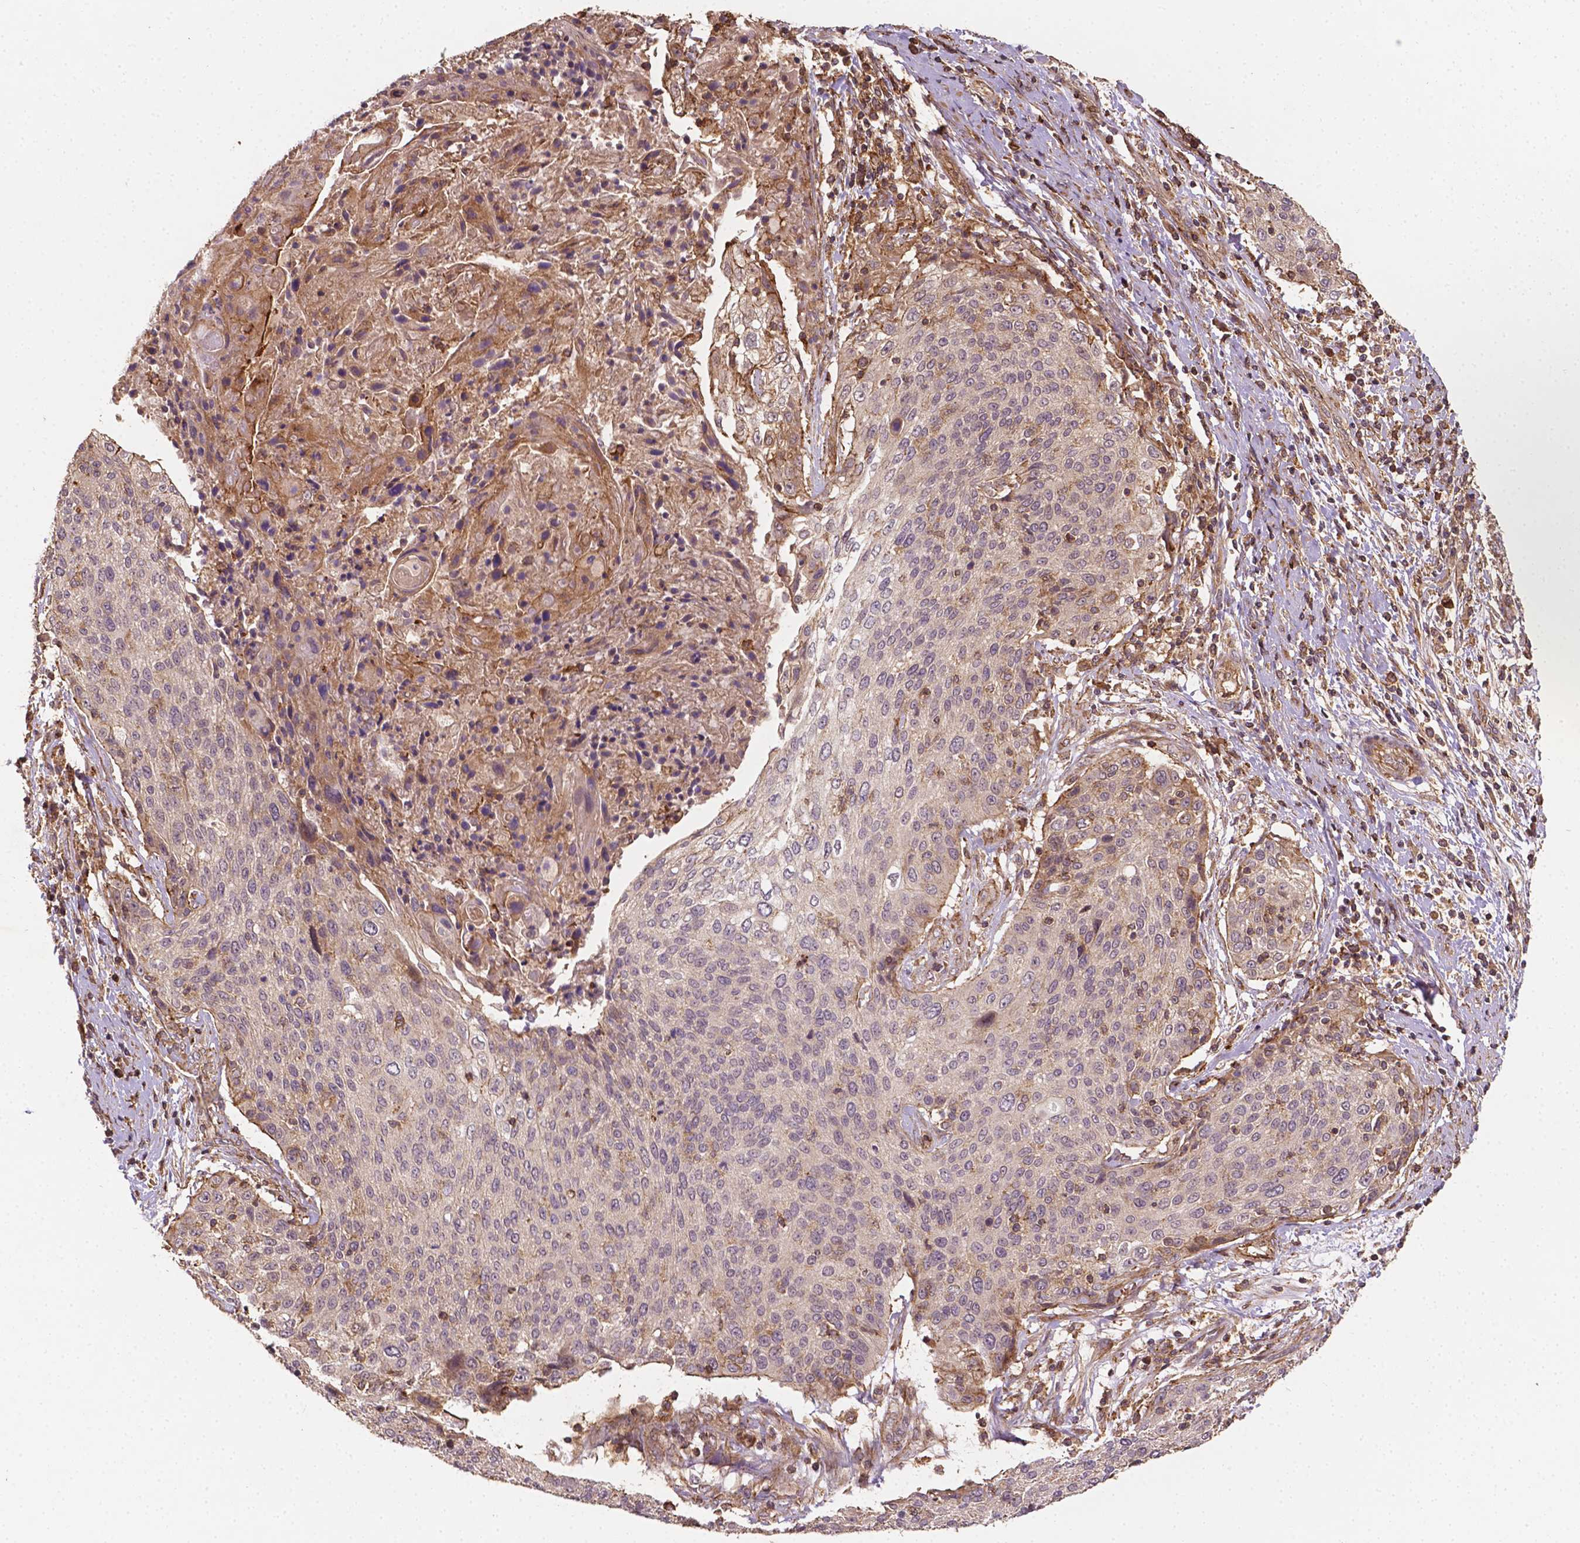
{"staining": {"intensity": "weak", "quantity": "<25%", "location": "cytoplasmic/membranous"}, "tissue": "cervical cancer", "cell_type": "Tumor cells", "image_type": "cancer", "snomed": [{"axis": "morphology", "description": "Squamous cell carcinoma, NOS"}, {"axis": "topography", "description": "Cervix"}], "caption": "DAB immunohistochemical staining of cervical cancer displays no significant positivity in tumor cells.", "gene": "ZMYND19", "patient": {"sex": "female", "age": 31}}